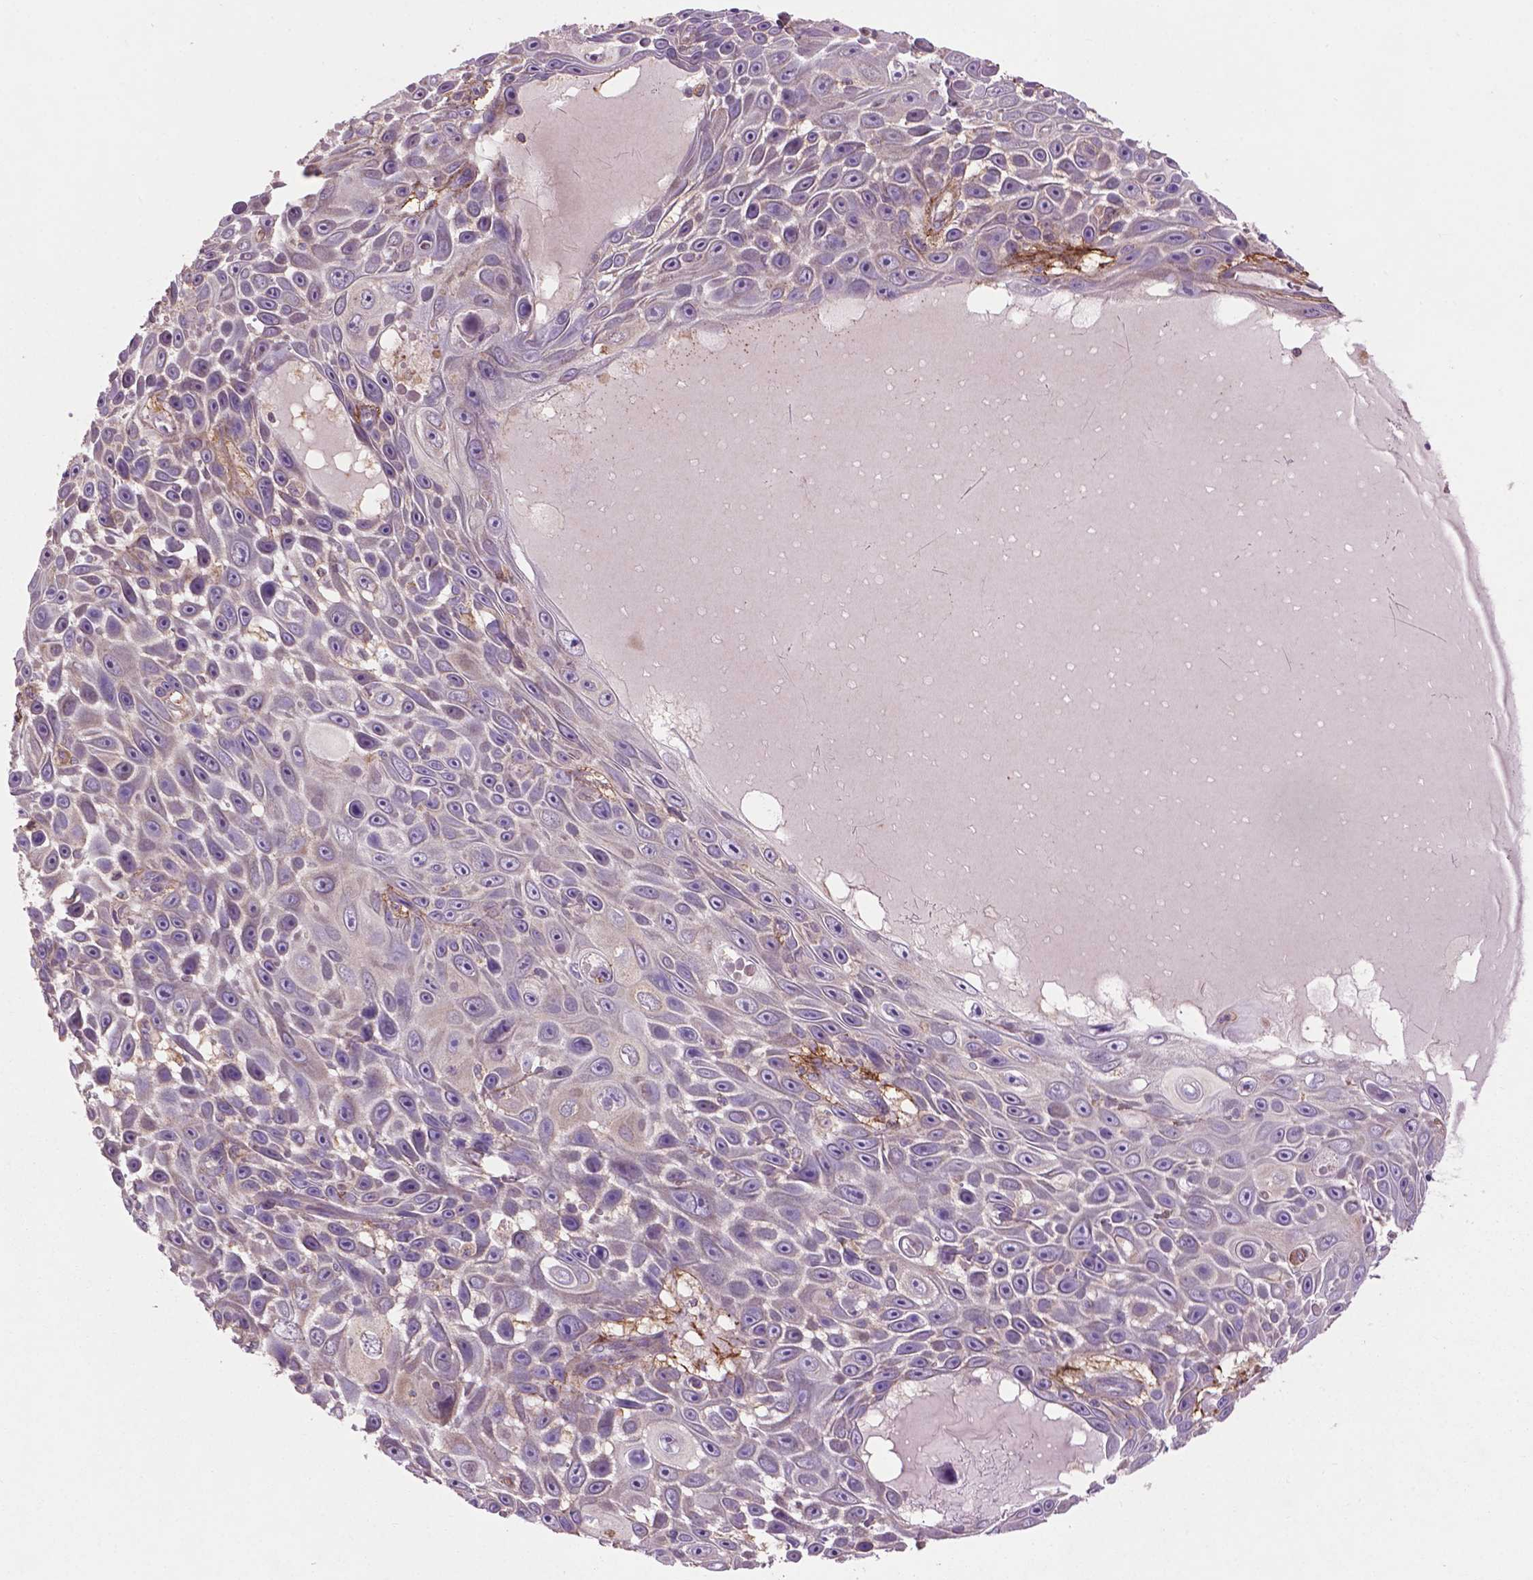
{"staining": {"intensity": "negative", "quantity": "none", "location": "none"}, "tissue": "skin cancer", "cell_type": "Tumor cells", "image_type": "cancer", "snomed": [{"axis": "morphology", "description": "Squamous cell carcinoma, NOS"}, {"axis": "topography", "description": "Skin"}], "caption": "Immunohistochemical staining of human skin cancer (squamous cell carcinoma) exhibits no significant staining in tumor cells.", "gene": "LRRC3C", "patient": {"sex": "male", "age": 82}}